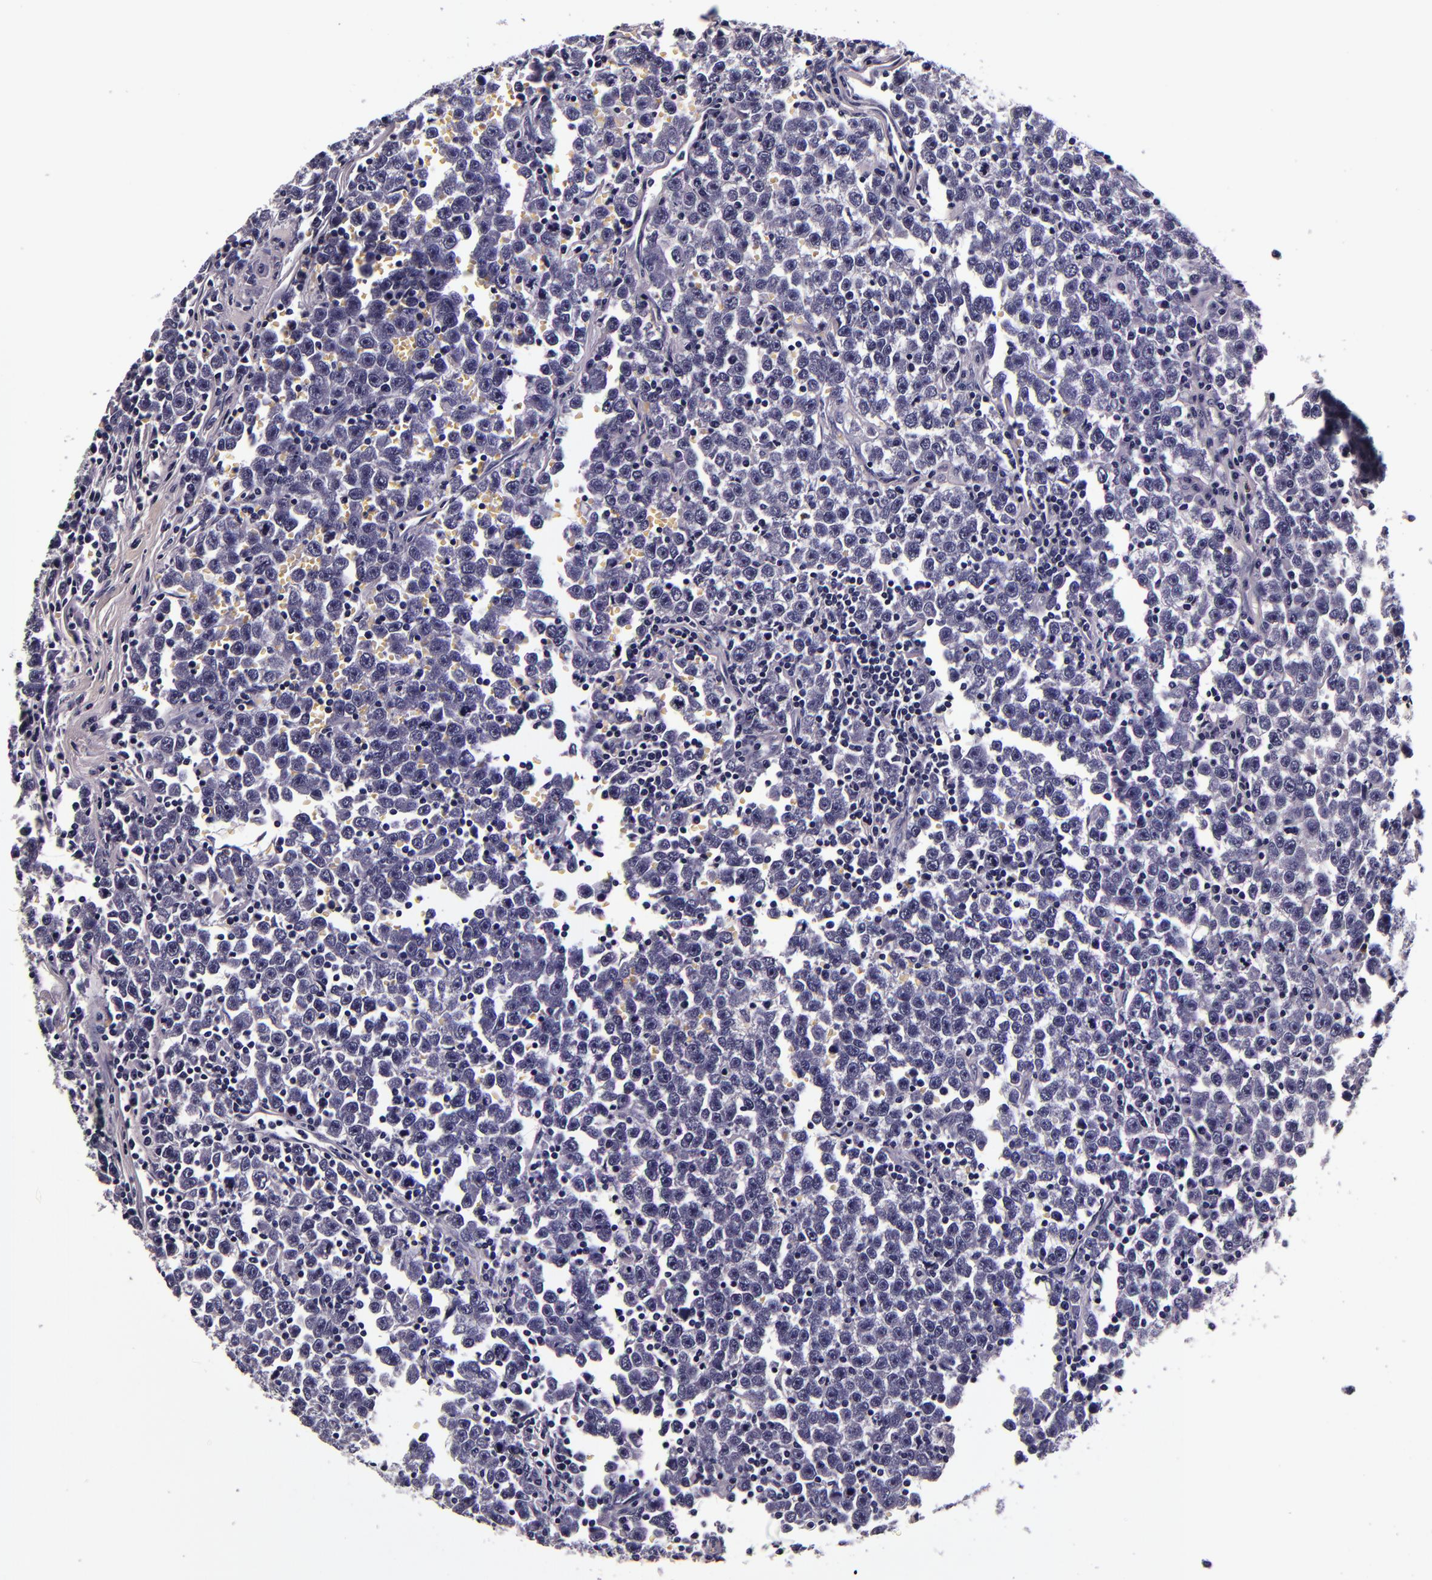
{"staining": {"intensity": "negative", "quantity": "none", "location": "none"}, "tissue": "testis cancer", "cell_type": "Tumor cells", "image_type": "cancer", "snomed": [{"axis": "morphology", "description": "Seminoma, NOS"}, {"axis": "topography", "description": "Testis"}], "caption": "IHC histopathology image of neoplastic tissue: human testis cancer (seminoma) stained with DAB demonstrates no significant protein expression in tumor cells.", "gene": "FBN1", "patient": {"sex": "male", "age": 43}}